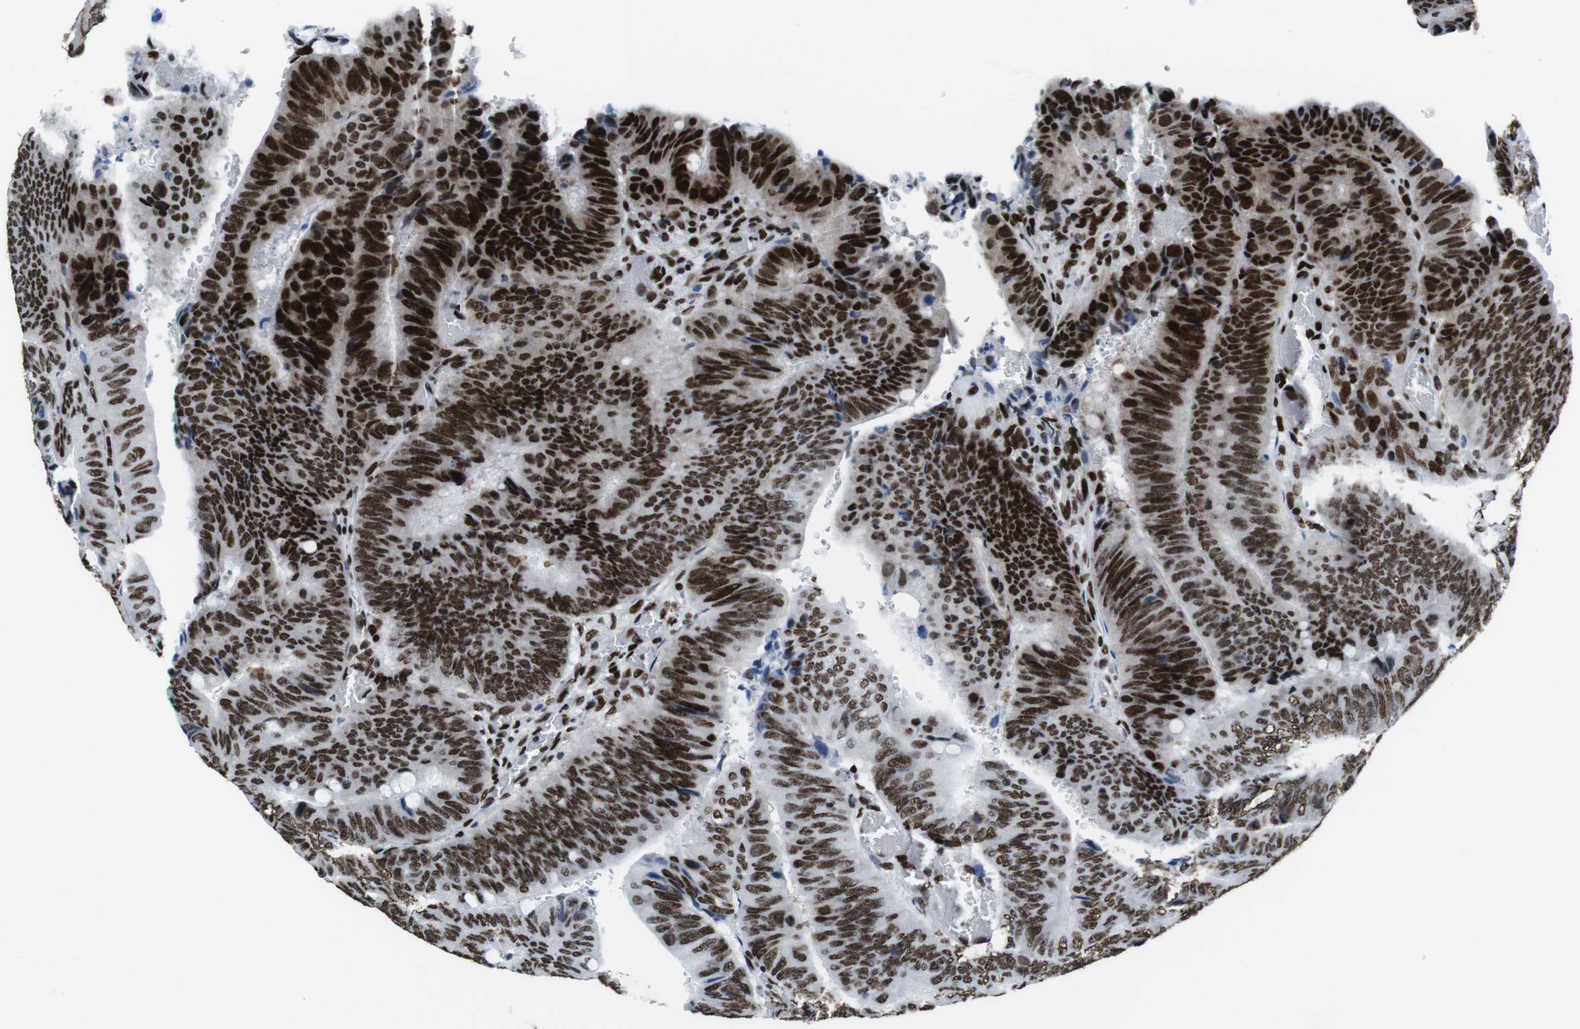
{"staining": {"intensity": "strong", "quantity": ">75%", "location": "nuclear"}, "tissue": "colorectal cancer", "cell_type": "Tumor cells", "image_type": "cancer", "snomed": [{"axis": "morphology", "description": "Normal tissue, NOS"}, {"axis": "morphology", "description": "Adenocarcinoma, NOS"}, {"axis": "topography", "description": "Rectum"}, {"axis": "topography", "description": "Peripheral nerve tissue"}], "caption": "Immunohistochemistry staining of colorectal cancer (adenocarcinoma), which exhibits high levels of strong nuclear expression in approximately >75% of tumor cells indicating strong nuclear protein staining. The staining was performed using DAB (3,3'-diaminobenzidine) (brown) for protein detection and nuclei were counterstained in hematoxylin (blue).", "gene": "CITED2", "patient": {"sex": "male", "age": 92}}